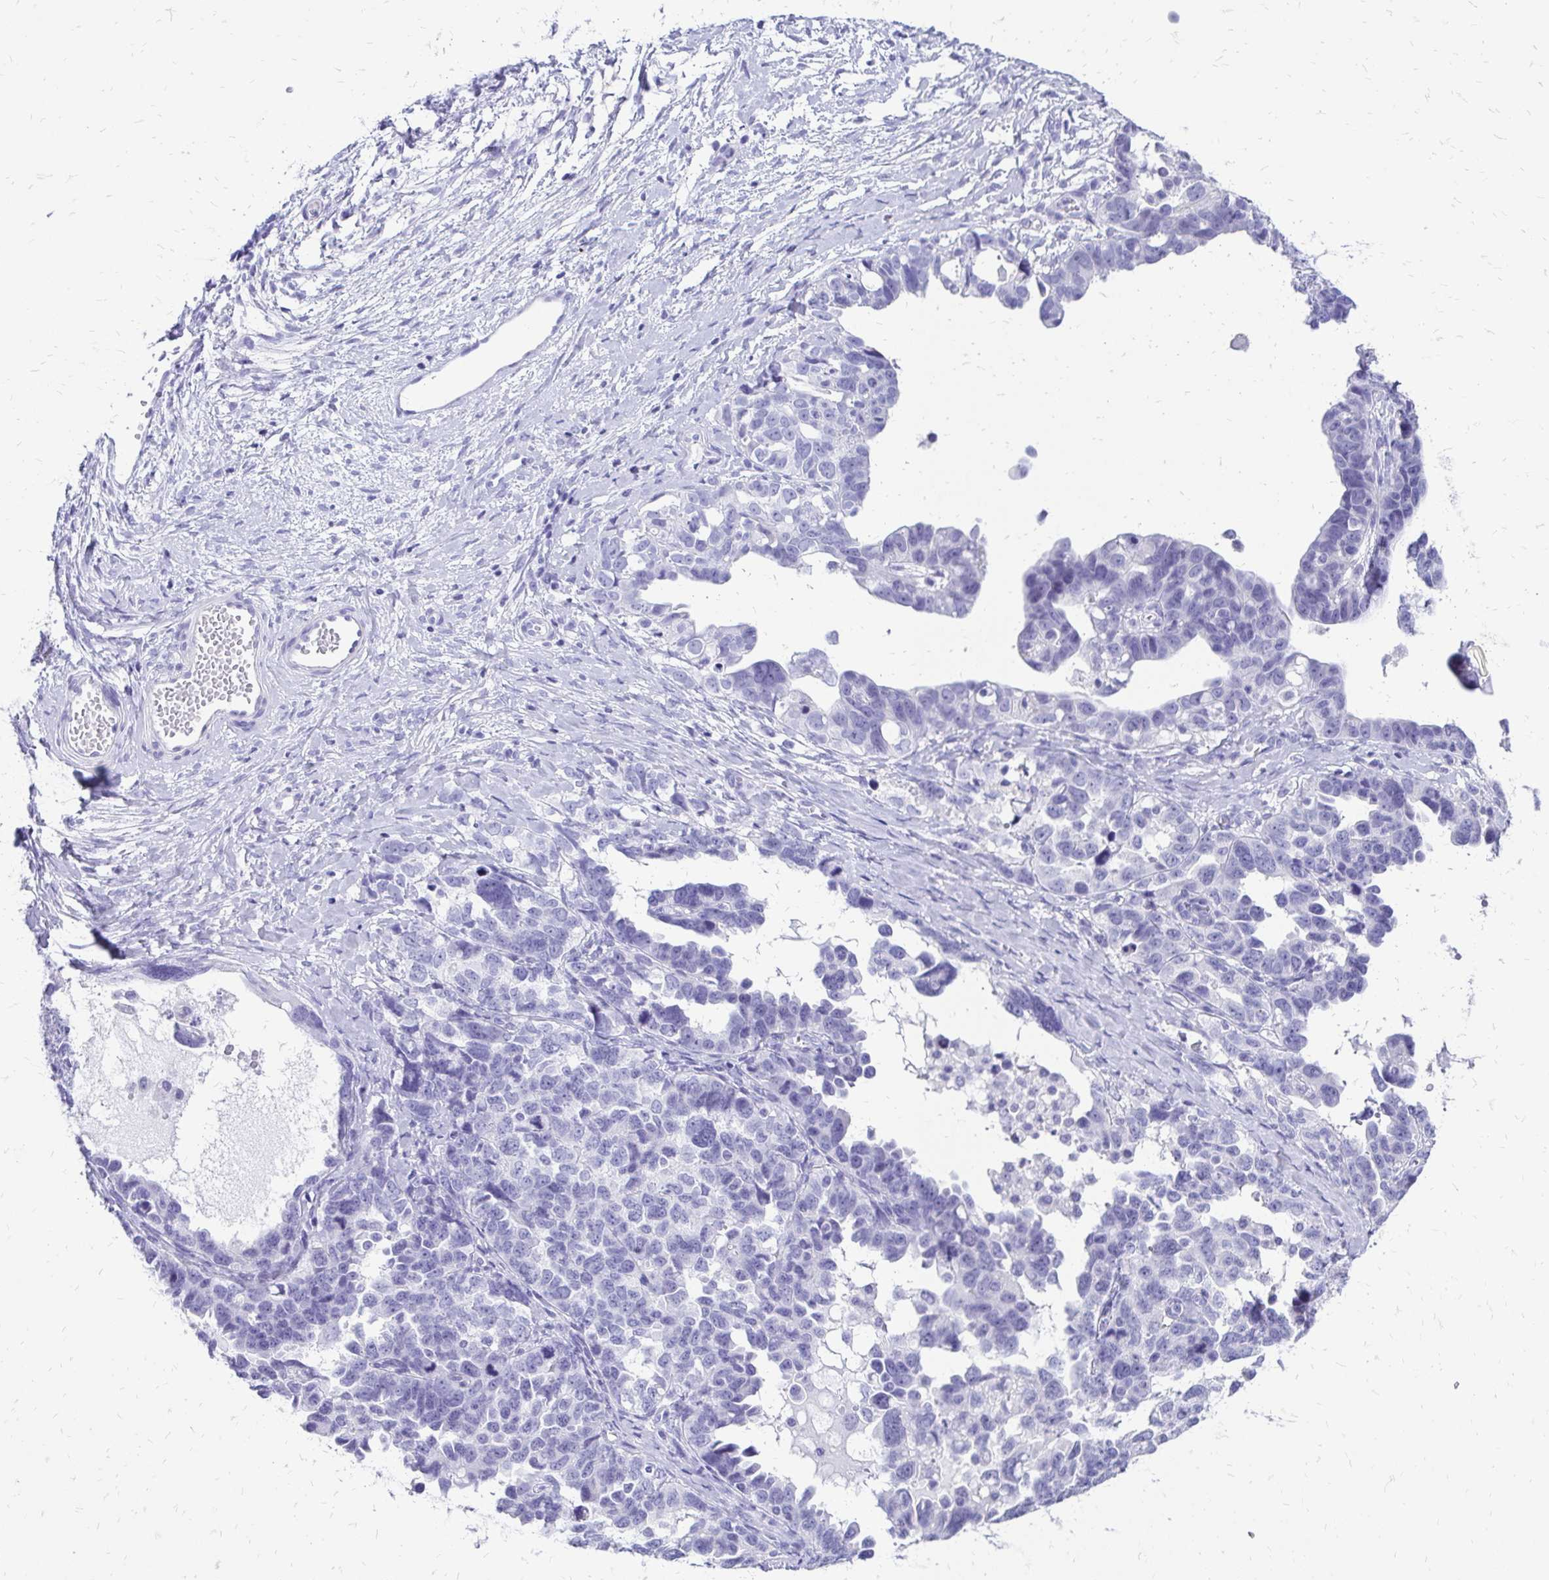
{"staining": {"intensity": "negative", "quantity": "none", "location": "none"}, "tissue": "ovarian cancer", "cell_type": "Tumor cells", "image_type": "cancer", "snomed": [{"axis": "morphology", "description": "Cystadenocarcinoma, serous, NOS"}, {"axis": "topography", "description": "Ovary"}], "caption": "The immunohistochemistry image has no significant expression in tumor cells of serous cystadenocarcinoma (ovarian) tissue.", "gene": "SLC32A1", "patient": {"sex": "female", "age": 69}}